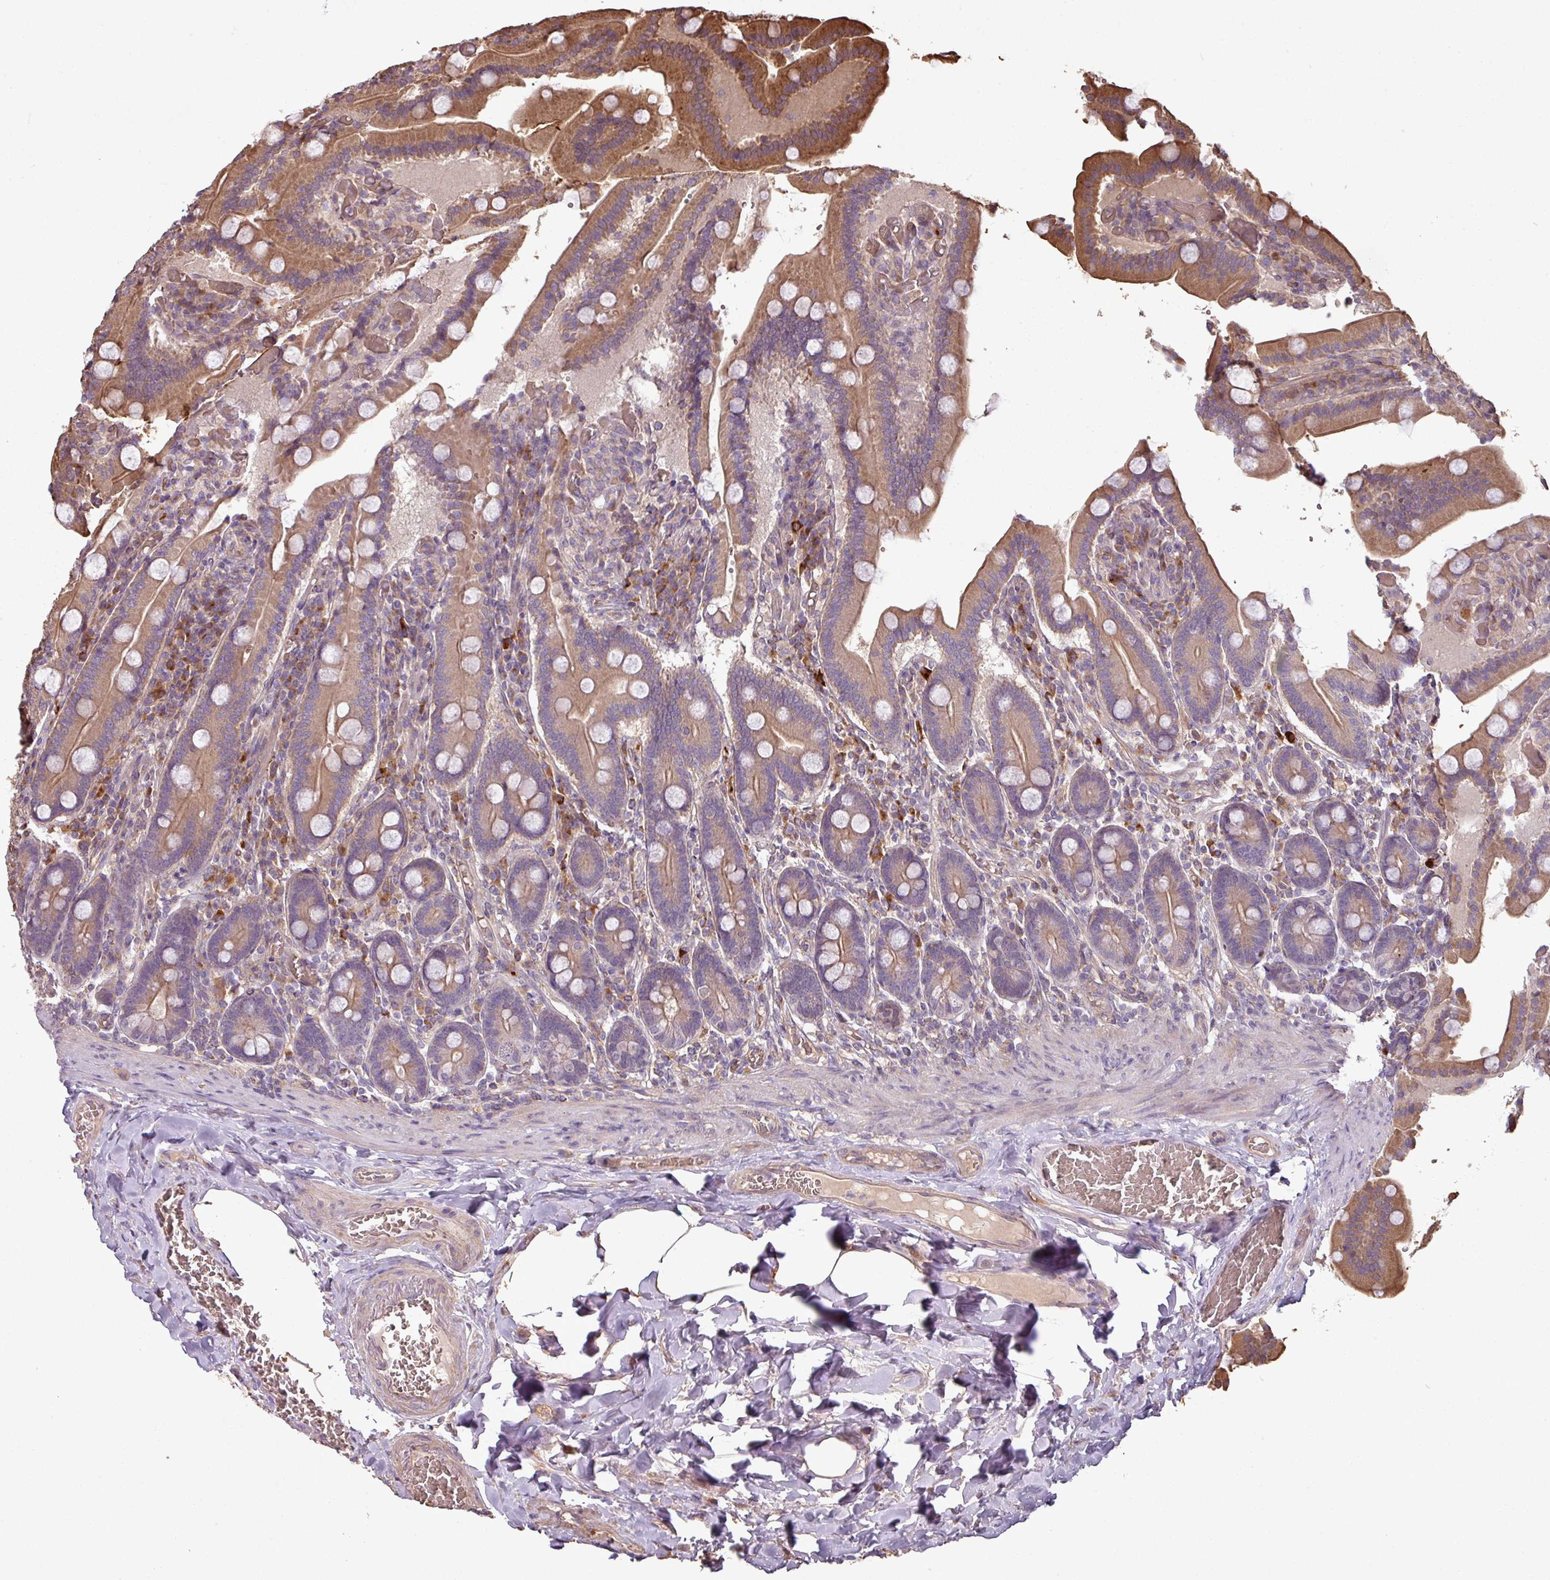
{"staining": {"intensity": "moderate", "quantity": ">75%", "location": "cytoplasmic/membranous"}, "tissue": "duodenum", "cell_type": "Glandular cells", "image_type": "normal", "snomed": [{"axis": "morphology", "description": "Normal tissue, NOS"}, {"axis": "topography", "description": "Duodenum"}], "caption": "A brown stain labels moderate cytoplasmic/membranous expression of a protein in glandular cells of normal human duodenum.", "gene": "NHSL2", "patient": {"sex": "female", "age": 62}}